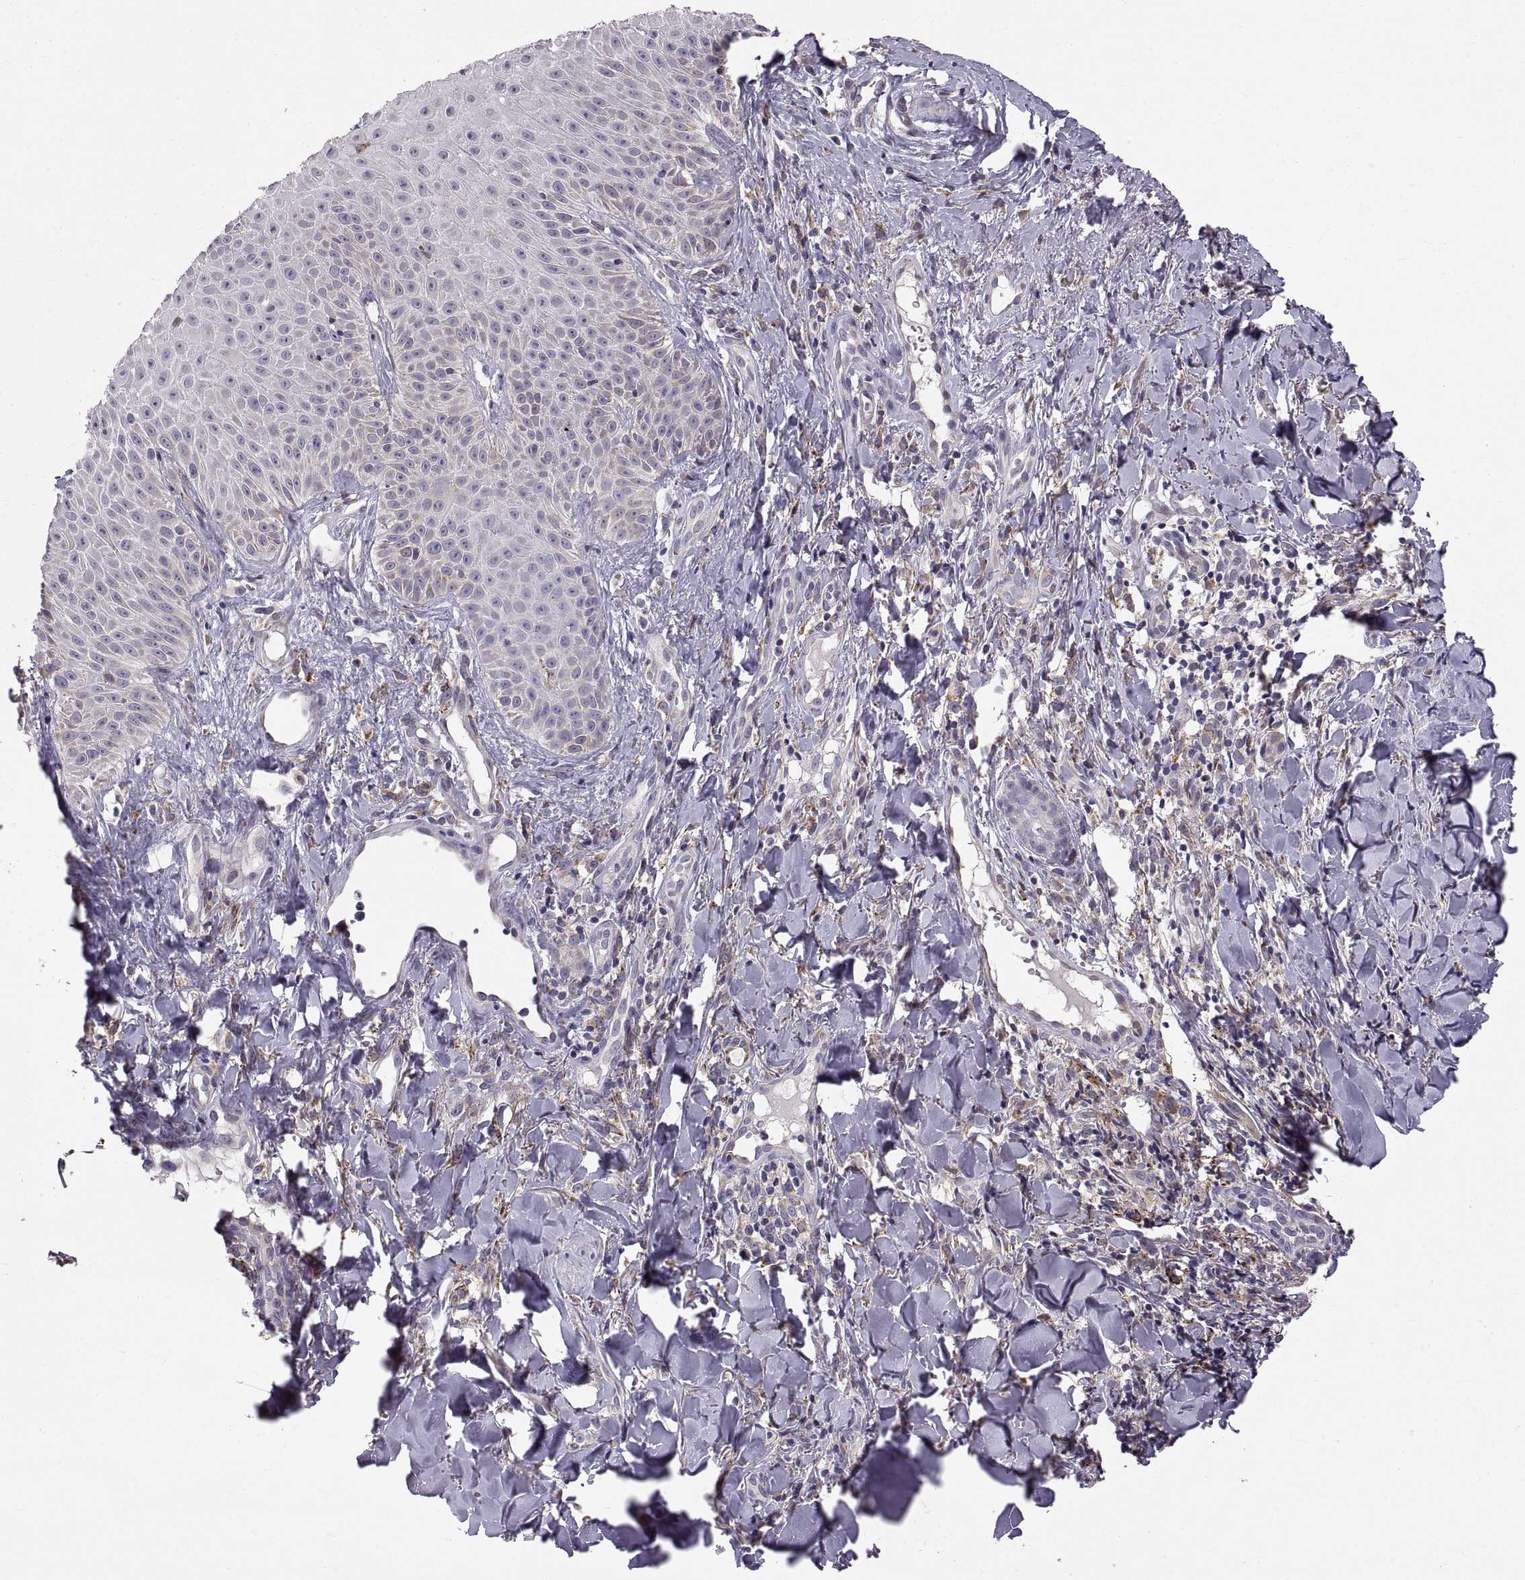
{"staining": {"intensity": "moderate", "quantity": "<25%", "location": "cytoplasmic/membranous"}, "tissue": "melanoma", "cell_type": "Tumor cells", "image_type": "cancer", "snomed": [{"axis": "morphology", "description": "Malignant melanoma, NOS"}, {"axis": "topography", "description": "Skin"}], "caption": "Immunohistochemistry (IHC) (DAB (3,3'-diaminobenzidine)) staining of human melanoma exhibits moderate cytoplasmic/membranous protein staining in approximately <25% of tumor cells. The staining was performed using DAB, with brown indicating positive protein expression. Nuclei are stained blue with hematoxylin.", "gene": "PLEKHB2", "patient": {"sex": "male", "age": 67}}